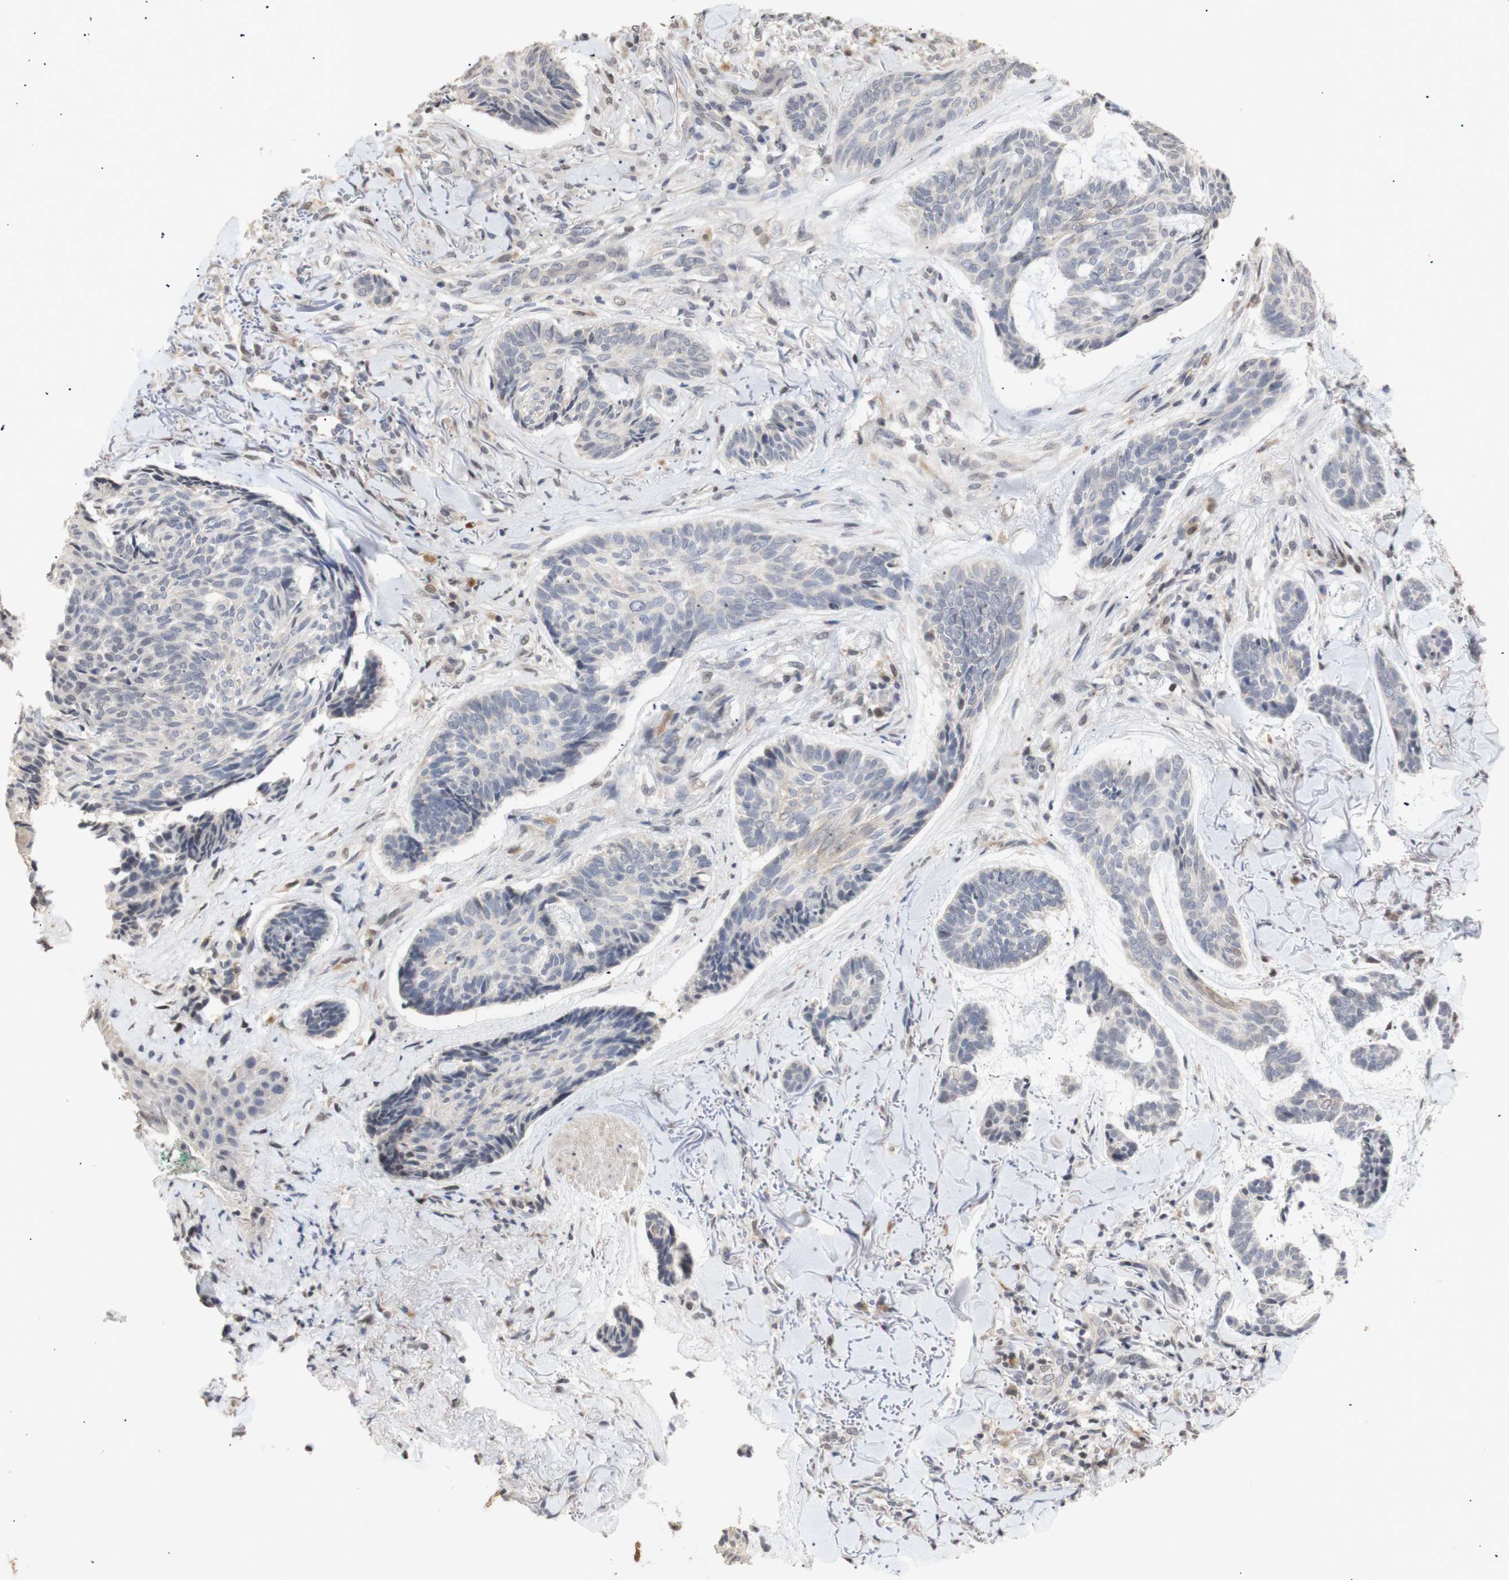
{"staining": {"intensity": "negative", "quantity": "none", "location": "none"}, "tissue": "skin cancer", "cell_type": "Tumor cells", "image_type": "cancer", "snomed": [{"axis": "morphology", "description": "Basal cell carcinoma"}, {"axis": "topography", "description": "Skin"}], "caption": "Tumor cells are negative for brown protein staining in skin cancer (basal cell carcinoma).", "gene": "FOSB", "patient": {"sex": "male", "age": 43}}